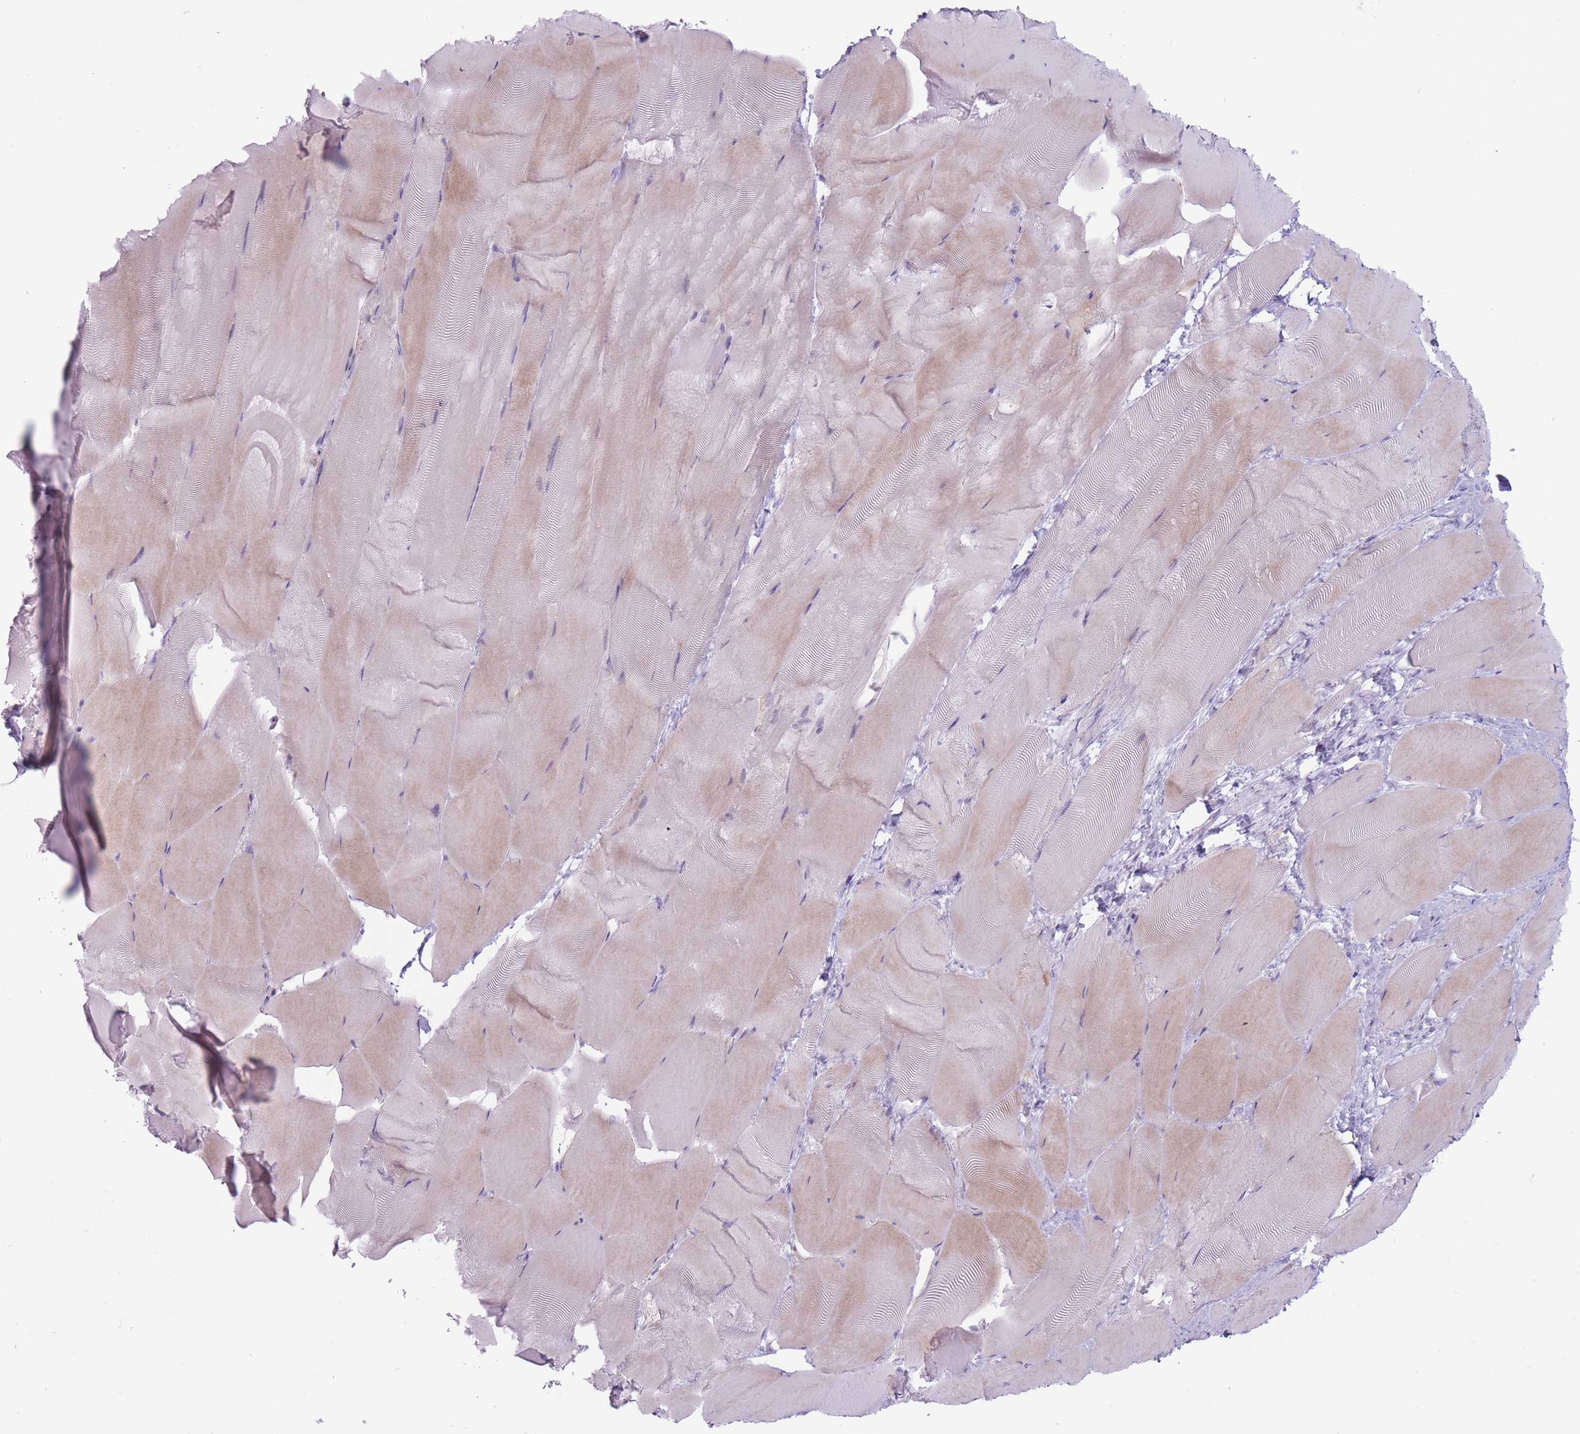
{"staining": {"intensity": "weak", "quantity": "25%-75%", "location": "cytoplasmic/membranous"}, "tissue": "skeletal muscle", "cell_type": "Myocytes", "image_type": "normal", "snomed": [{"axis": "morphology", "description": "Normal tissue, NOS"}, {"axis": "topography", "description": "Skeletal muscle"}], "caption": "Myocytes display weak cytoplasmic/membranous positivity in about 25%-75% of cells in benign skeletal muscle. The protein of interest is stained brown, and the nuclei are stained in blue (DAB (3,3'-diaminobenzidine) IHC with brightfield microscopy, high magnification).", "gene": "RPL18", "patient": {"sex": "female", "age": 64}}